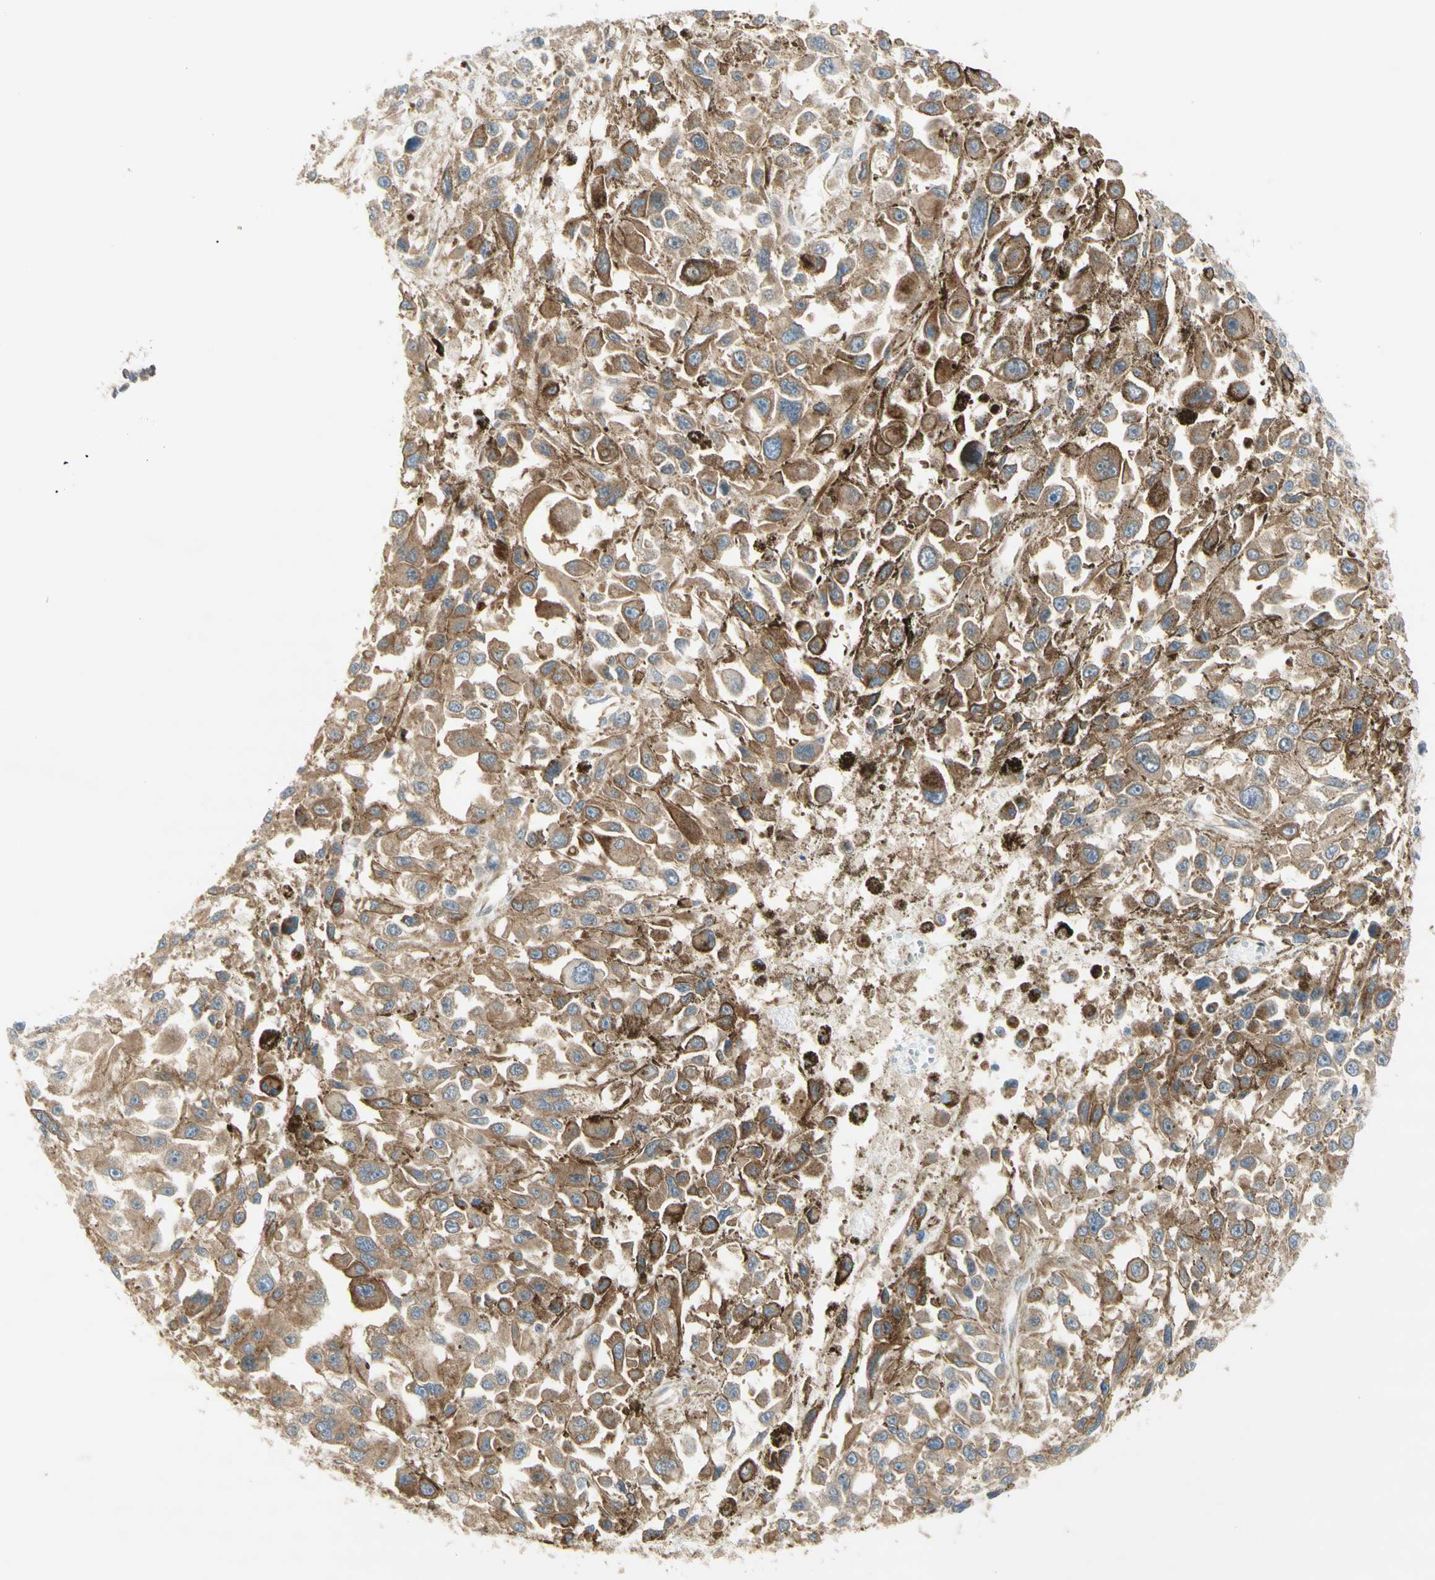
{"staining": {"intensity": "moderate", "quantity": ">75%", "location": "cytoplasmic/membranous"}, "tissue": "melanoma", "cell_type": "Tumor cells", "image_type": "cancer", "snomed": [{"axis": "morphology", "description": "Malignant melanoma, Metastatic site"}, {"axis": "topography", "description": "Lymph node"}], "caption": "This is a micrograph of IHC staining of malignant melanoma (metastatic site), which shows moderate staining in the cytoplasmic/membranous of tumor cells.", "gene": "DYNC1H1", "patient": {"sex": "male", "age": 59}}